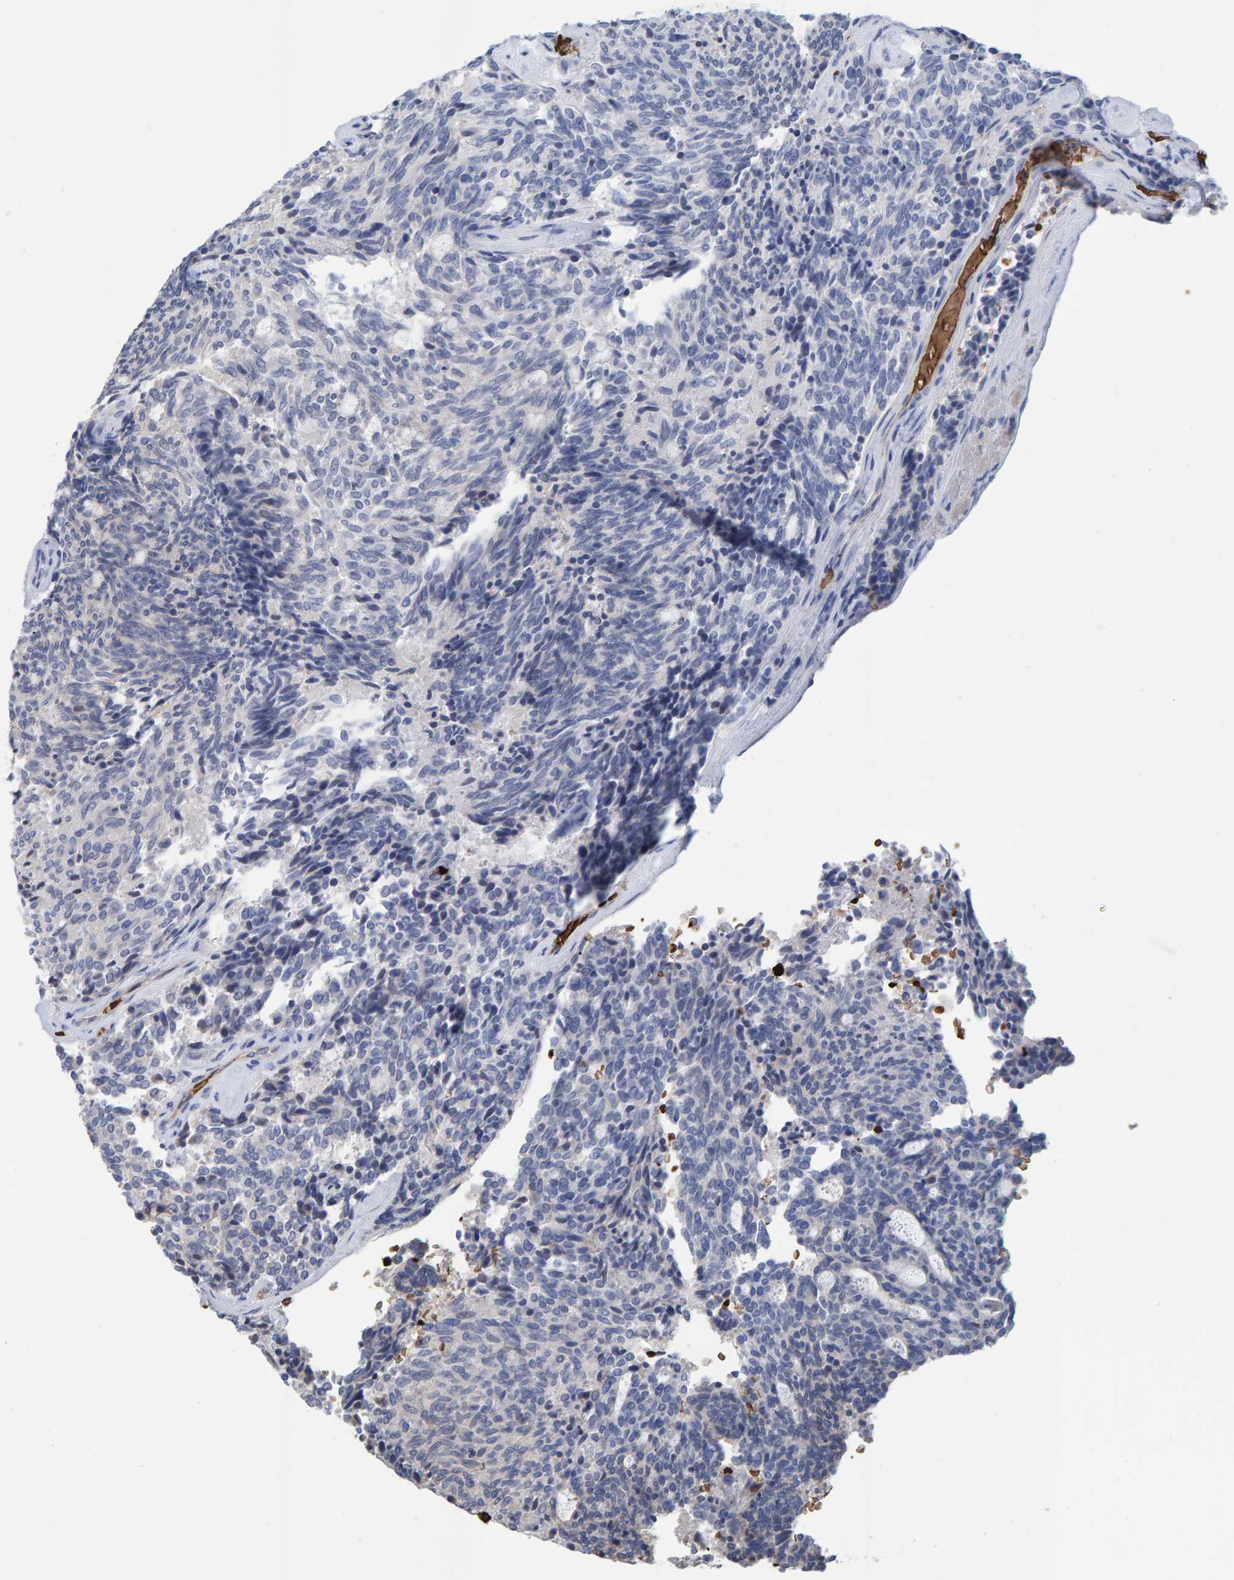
{"staining": {"intensity": "negative", "quantity": "none", "location": "none"}, "tissue": "carcinoid", "cell_type": "Tumor cells", "image_type": "cancer", "snomed": [{"axis": "morphology", "description": "Carcinoid, malignant, NOS"}, {"axis": "topography", "description": "Pancreas"}], "caption": "There is no significant staining in tumor cells of carcinoid (malignant).", "gene": "VPS9D1", "patient": {"sex": "female", "age": 54}}